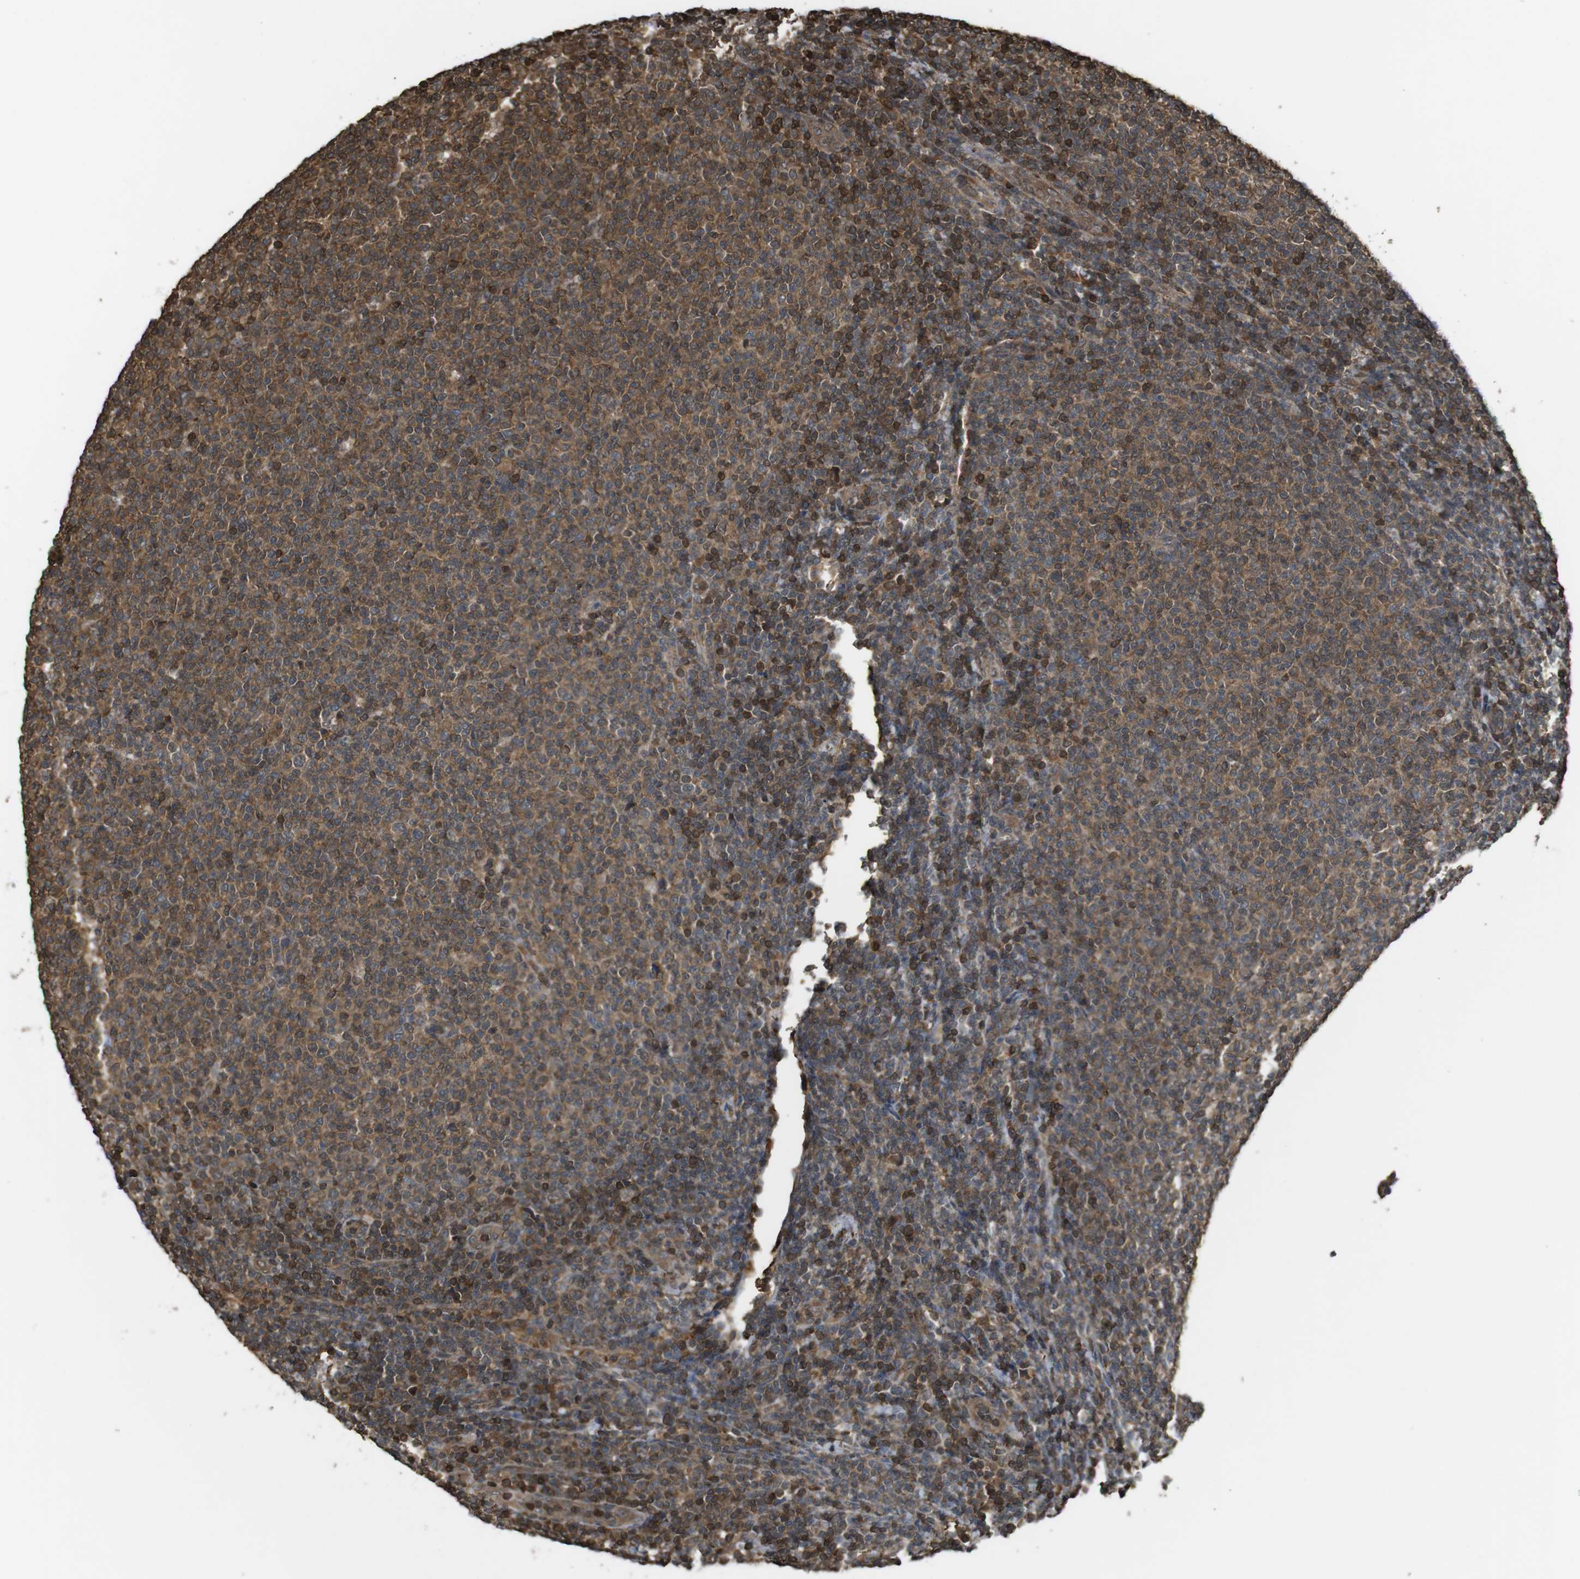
{"staining": {"intensity": "moderate", "quantity": ">75%", "location": "cytoplasmic/membranous,nuclear"}, "tissue": "lymphoma", "cell_type": "Tumor cells", "image_type": "cancer", "snomed": [{"axis": "morphology", "description": "Malignant lymphoma, non-Hodgkin's type, Low grade"}, {"axis": "topography", "description": "Lymph node"}], "caption": "Immunohistochemical staining of low-grade malignant lymphoma, non-Hodgkin's type exhibits medium levels of moderate cytoplasmic/membranous and nuclear positivity in about >75% of tumor cells. The protein of interest is shown in brown color, while the nuclei are stained blue.", "gene": "ARHGDIA", "patient": {"sex": "male", "age": 66}}